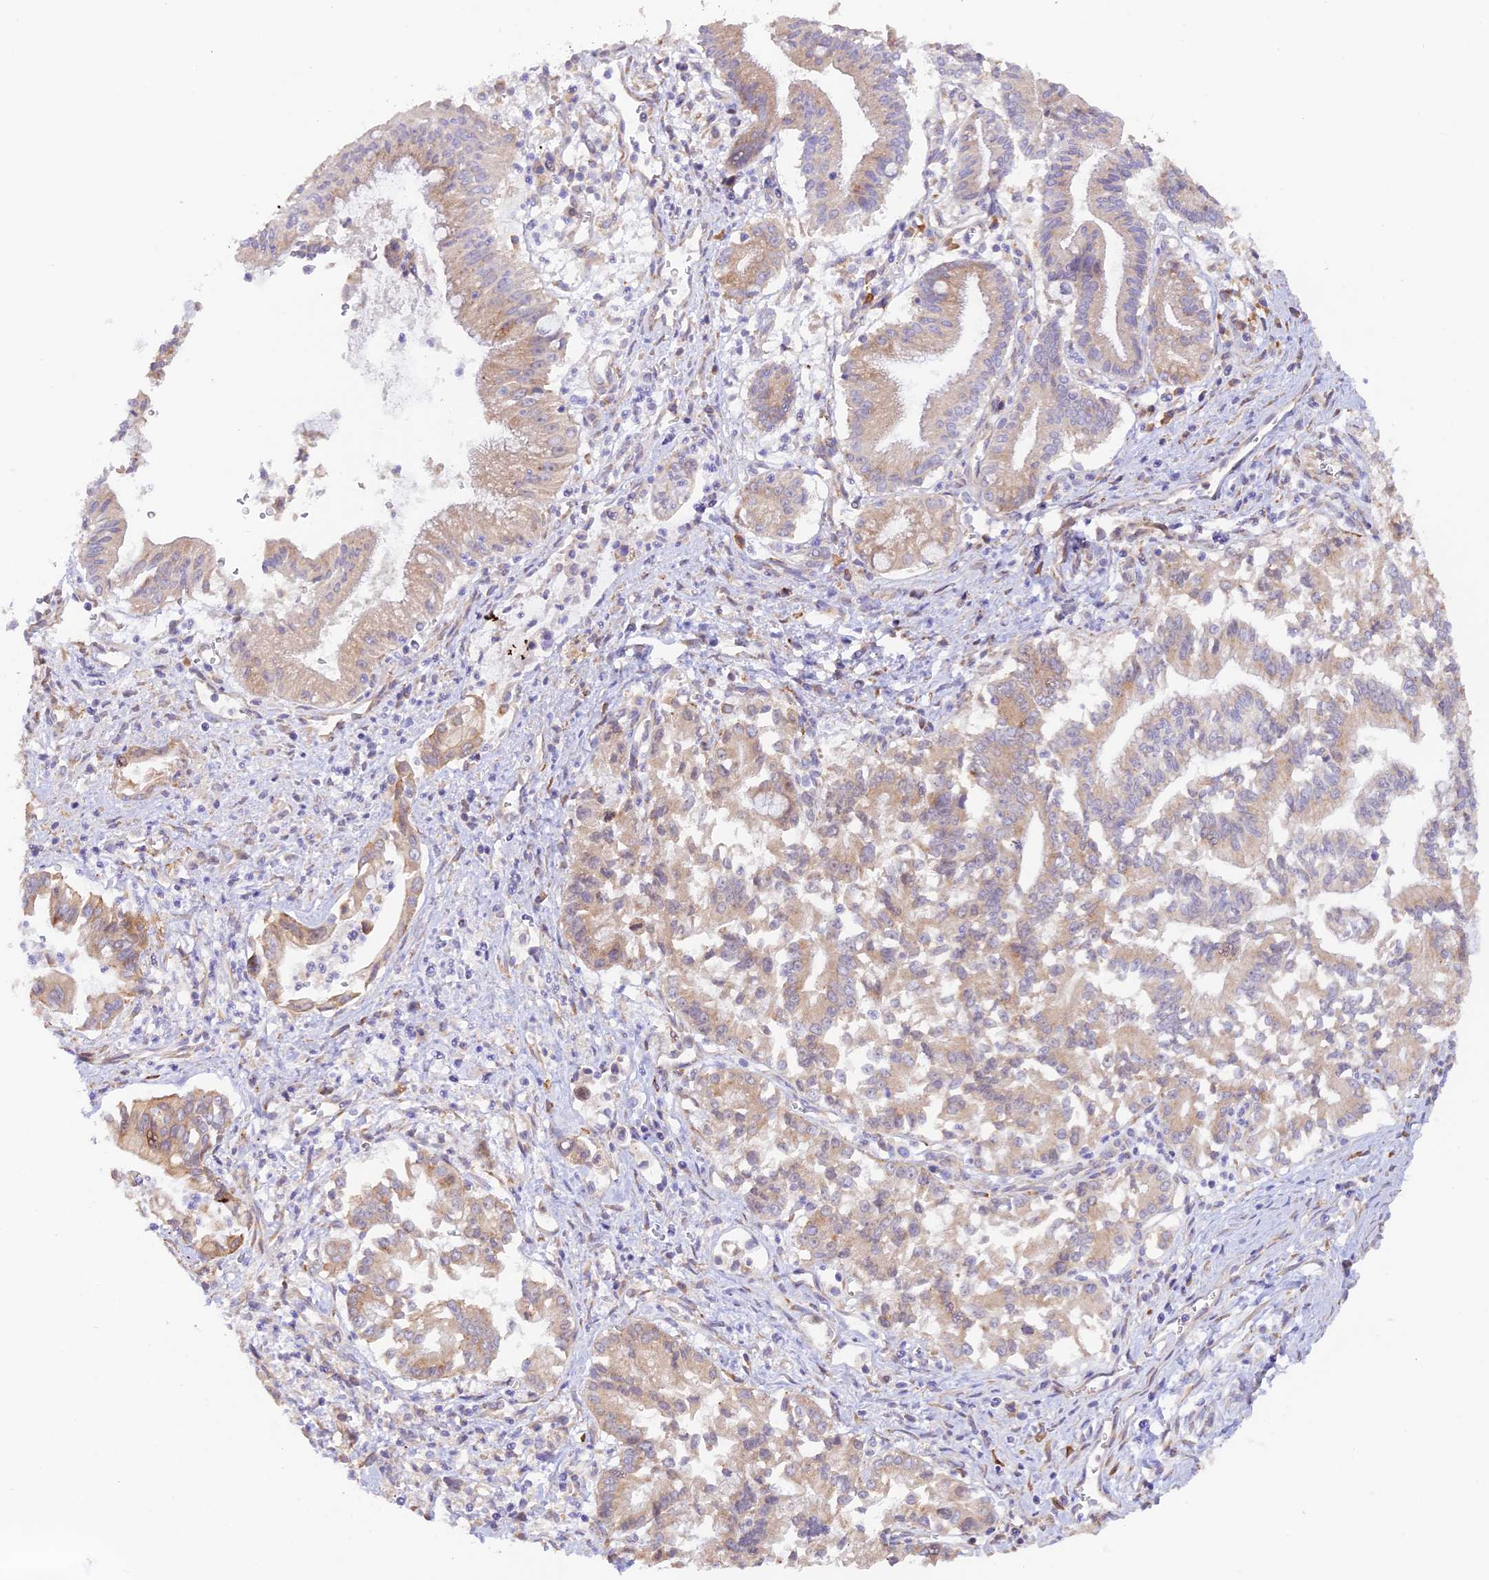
{"staining": {"intensity": "weak", "quantity": ">75%", "location": "cytoplasmic/membranous"}, "tissue": "pancreatic cancer", "cell_type": "Tumor cells", "image_type": "cancer", "snomed": [{"axis": "morphology", "description": "Adenocarcinoma, NOS"}, {"axis": "topography", "description": "Pancreas"}], "caption": "Tumor cells demonstrate weak cytoplasmic/membranous positivity in approximately >75% of cells in adenocarcinoma (pancreatic).", "gene": "RPL5", "patient": {"sex": "male", "age": 78}}